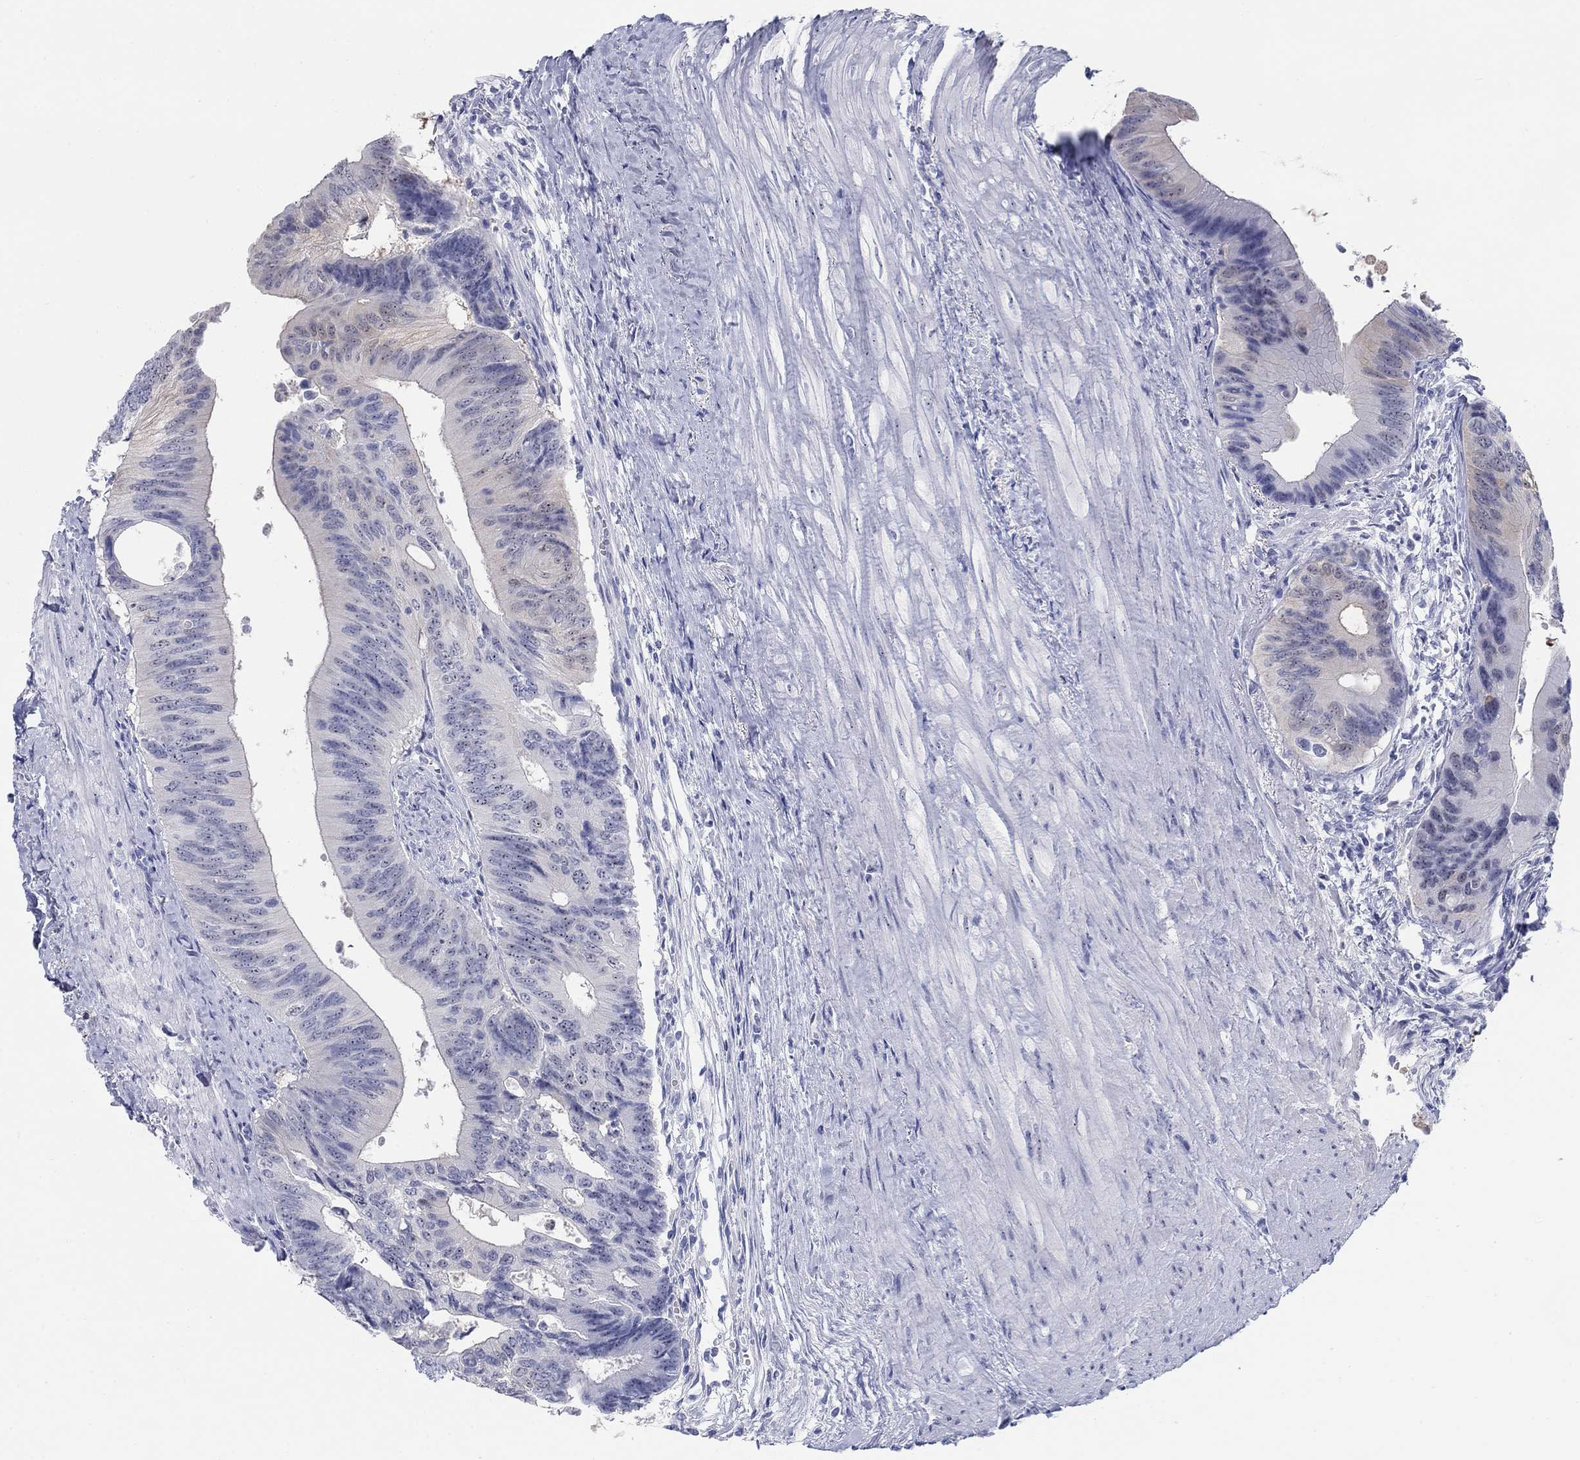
{"staining": {"intensity": "negative", "quantity": "none", "location": "none"}, "tissue": "colorectal cancer", "cell_type": "Tumor cells", "image_type": "cancer", "snomed": [{"axis": "morphology", "description": "Normal tissue, NOS"}, {"axis": "morphology", "description": "Adenocarcinoma, NOS"}, {"axis": "topography", "description": "Colon"}], "caption": "There is no significant expression in tumor cells of colorectal cancer. (DAB IHC visualized using brightfield microscopy, high magnification).", "gene": "AKR1C2", "patient": {"sex": "male", "age": 65}}